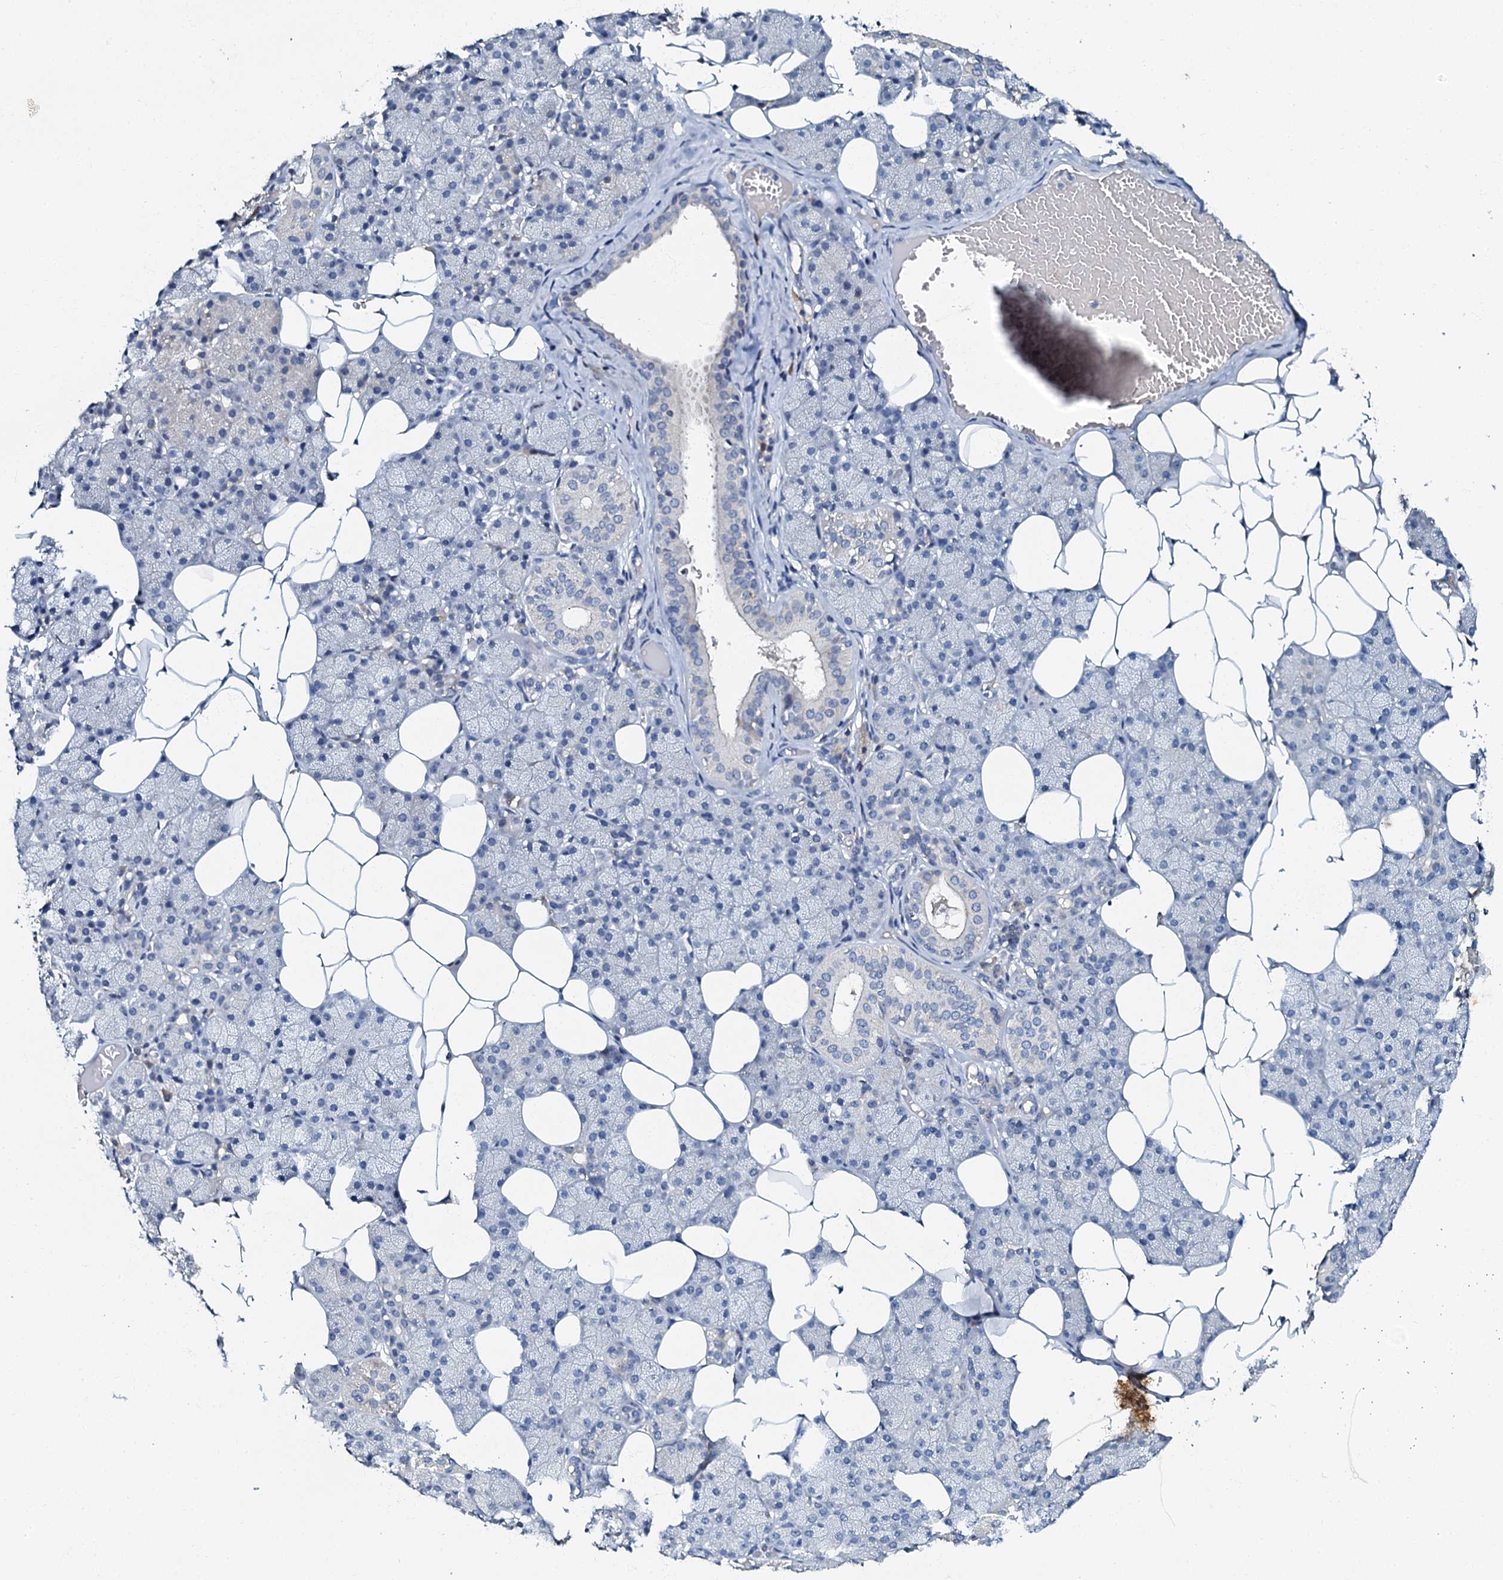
{"staining": {"intensity": "moderate", "quantity": "<25%", "location": "cytoplasmic/membranous"}, "tissue": "salivary gland", "cell_type": "Glandular cells", "image_type": "normal", "snomed": [{"axis": "morphology", "description": "Normal tissue, NOS"}, {"axis": "topography", "description": "Salivary gland"}], "caption": "Approximately <25% of glandular cells in benign human salivary gland exhibit moderate cytoplasmic/membranous protein staining as visualized by brown immunohistochemical staining.", "gene": "OLAH", "patient": {"sex": "female", "age": 33}}